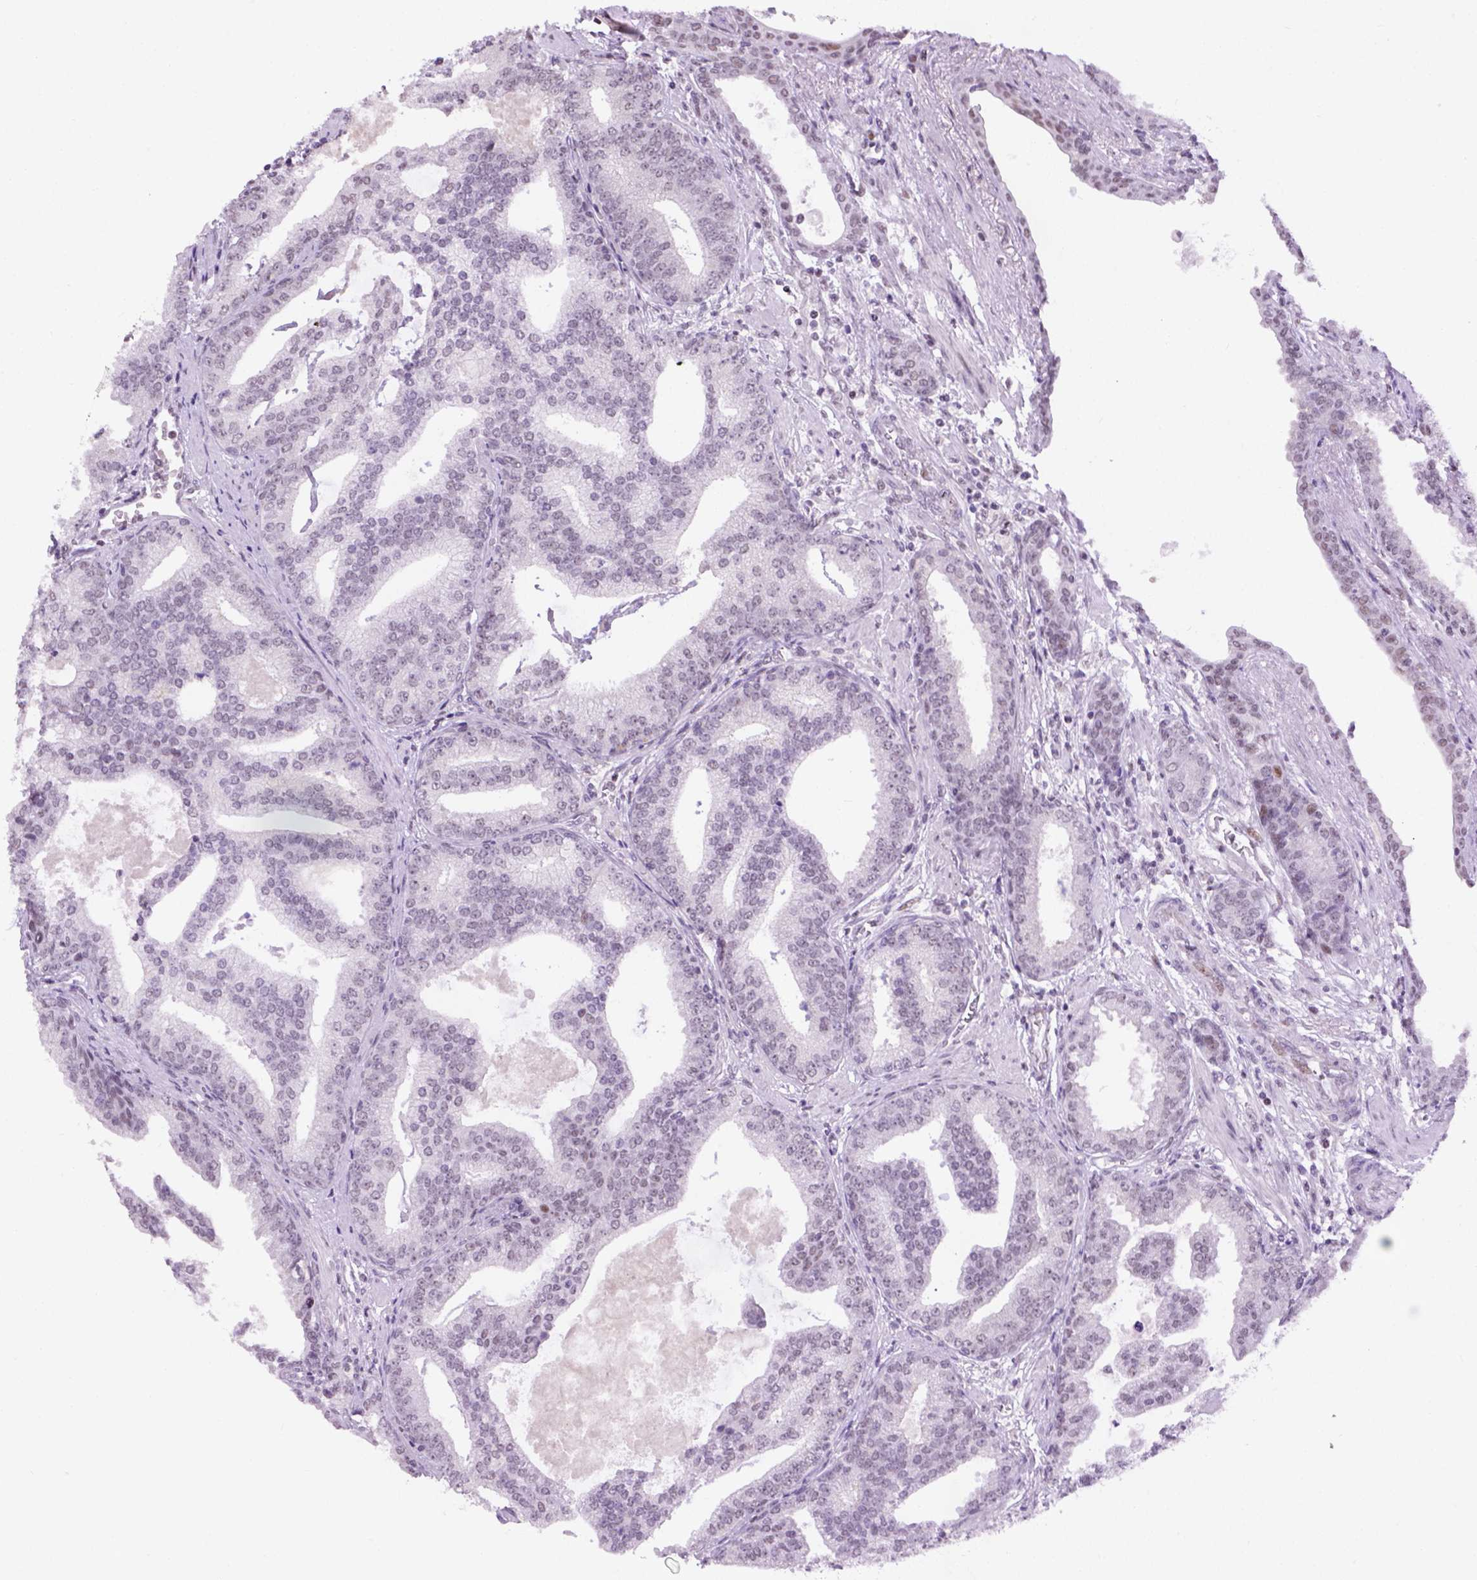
{"staining": {"intensity": "negative", "quantity": "none", "location": "none"}, "tissue": "prostate cancer", "cell_type": "Tumor cells", "image_type": "cancer", "snomed": [{"axis": "morphology", "description": "Adenocarcinoma, NOS"}, {"axis": "topography", "description": "Prostate"}], "caption": "Histopathology image shows no significant protein staining in tumor cells of prostate cancer.", "gene": "TBPL1", "patient": {"sex": "male", "age": 64}}